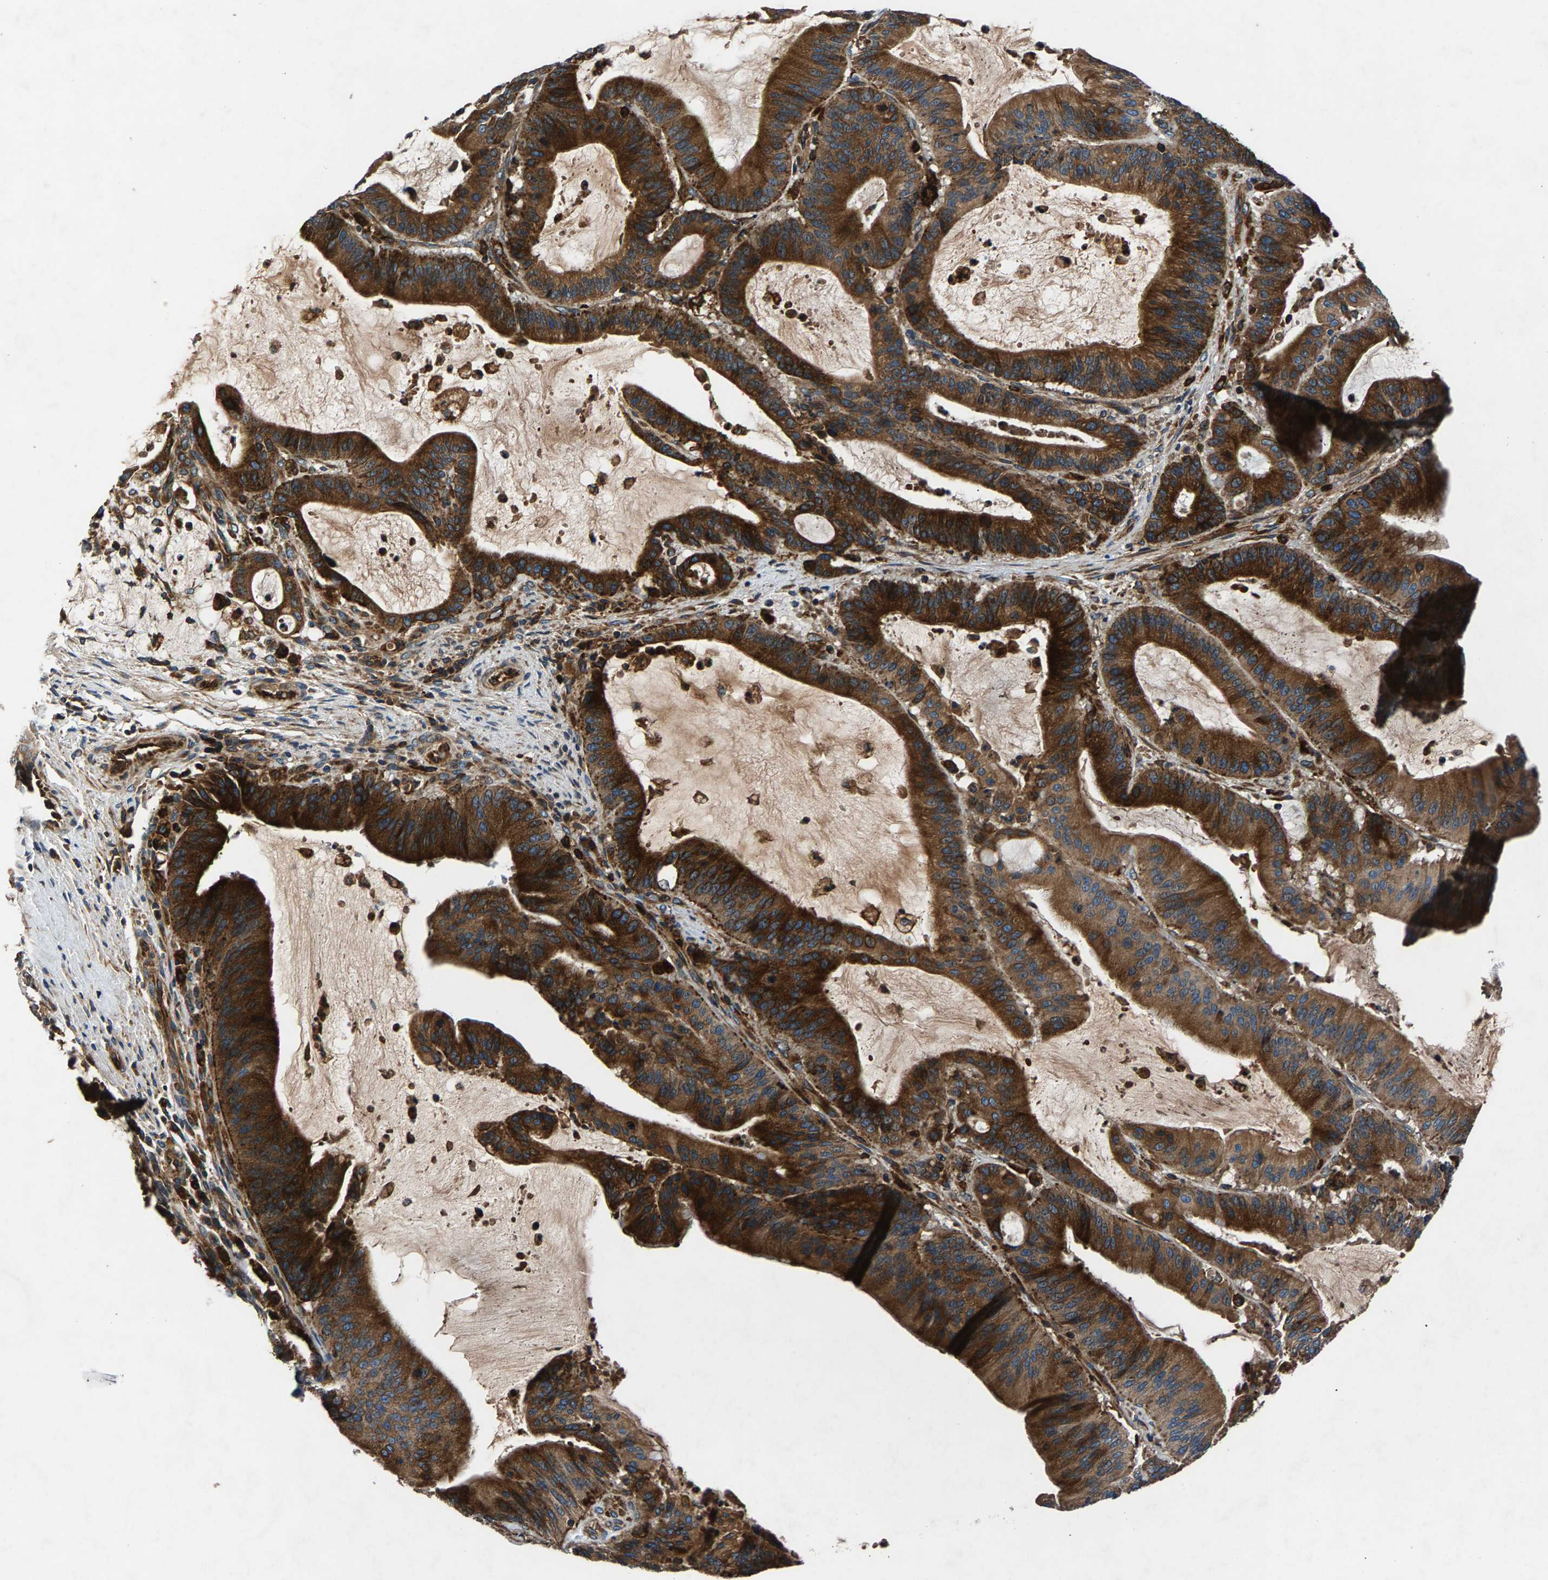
{"staining": {"intensity": "strong", "quantity": ">75%", "location": "cytoplasmic/membranous"}, "tissue": "liver cancer", "cell_type": "Tumor cells", "image_type": "cancer", "snomed": [{"axis": "morphology", "description": "Normal tissue, NOS"}, {"axis": "morphology", "description": "Cholangiocarcinoma"}, {"axis": "topography", "description": "Liver"}, {"axis": "topography", "description": "Peripheral nerve tissue"}], "caption": "Immunohistochemistry of human cholangiocarcinoma (liver) exhibits high levels of strong cytoplasmic/membranous expression in approximately >75% of tumor cells. (DAB (3,3'-diaminobenzidine) IHC with brightfield microscopy, high magnification).", "gene": "LPCAT1", "patient": {"sex": "female", "age": 73}}